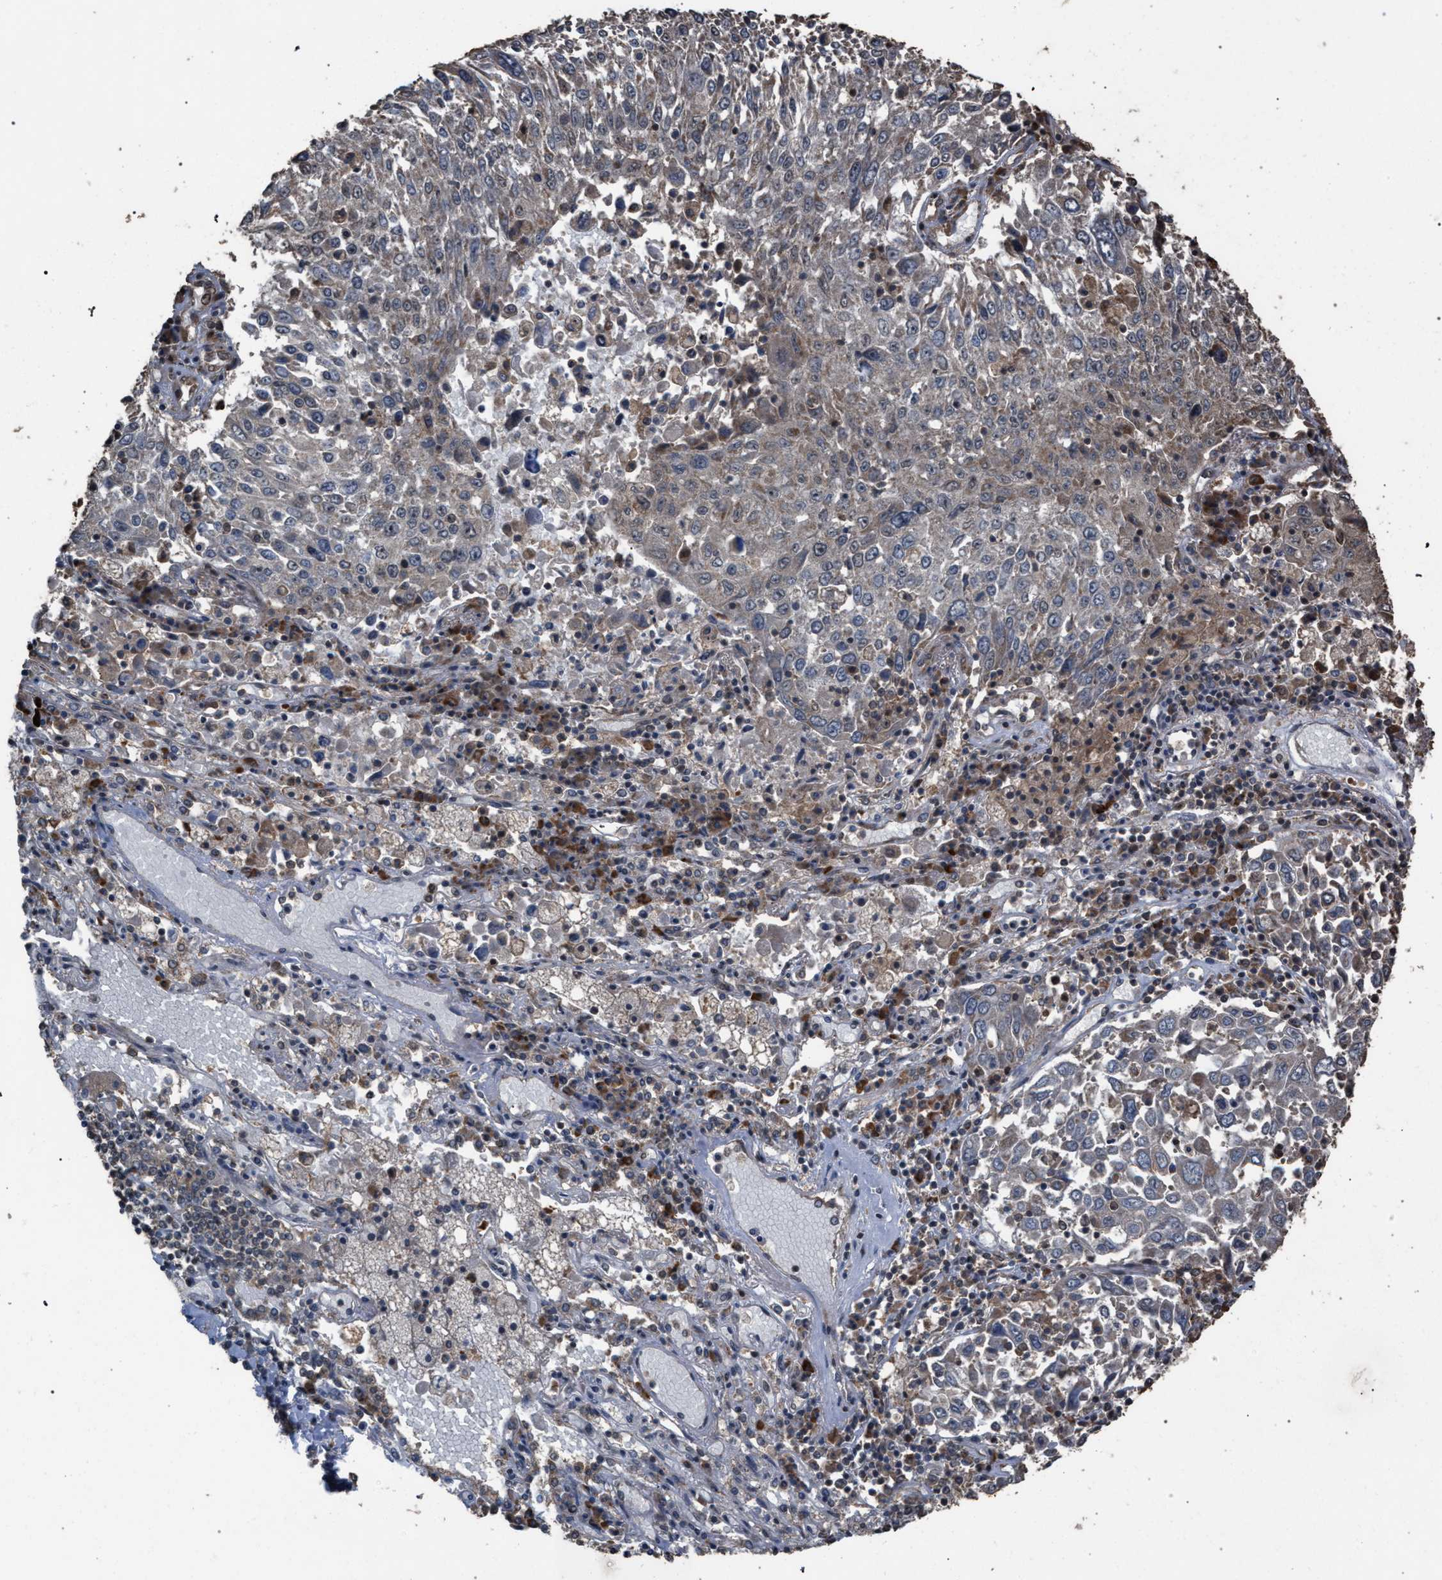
{"staining": {"intensity": "weak", "quantity": "<25%", "location": "cytoplasmic/membranous"}, "tissue": "lung cancer", "cell_type": "Tumor cells", "image_type": "cancer", "snomed": [{"axis": "morphology", "description": "Squamous cell carcinoma, NOS"}, {"axis": "topography", "description": "Lung"}], "caption": "High magnification brightfield microscopy of lung cancer stained with DAB (brown) and counterstained with hematoxylin (blue): tumor cells show no significant positivity.", "gene": "NAA35", "patient": {"sex": "male", "age": 65}}